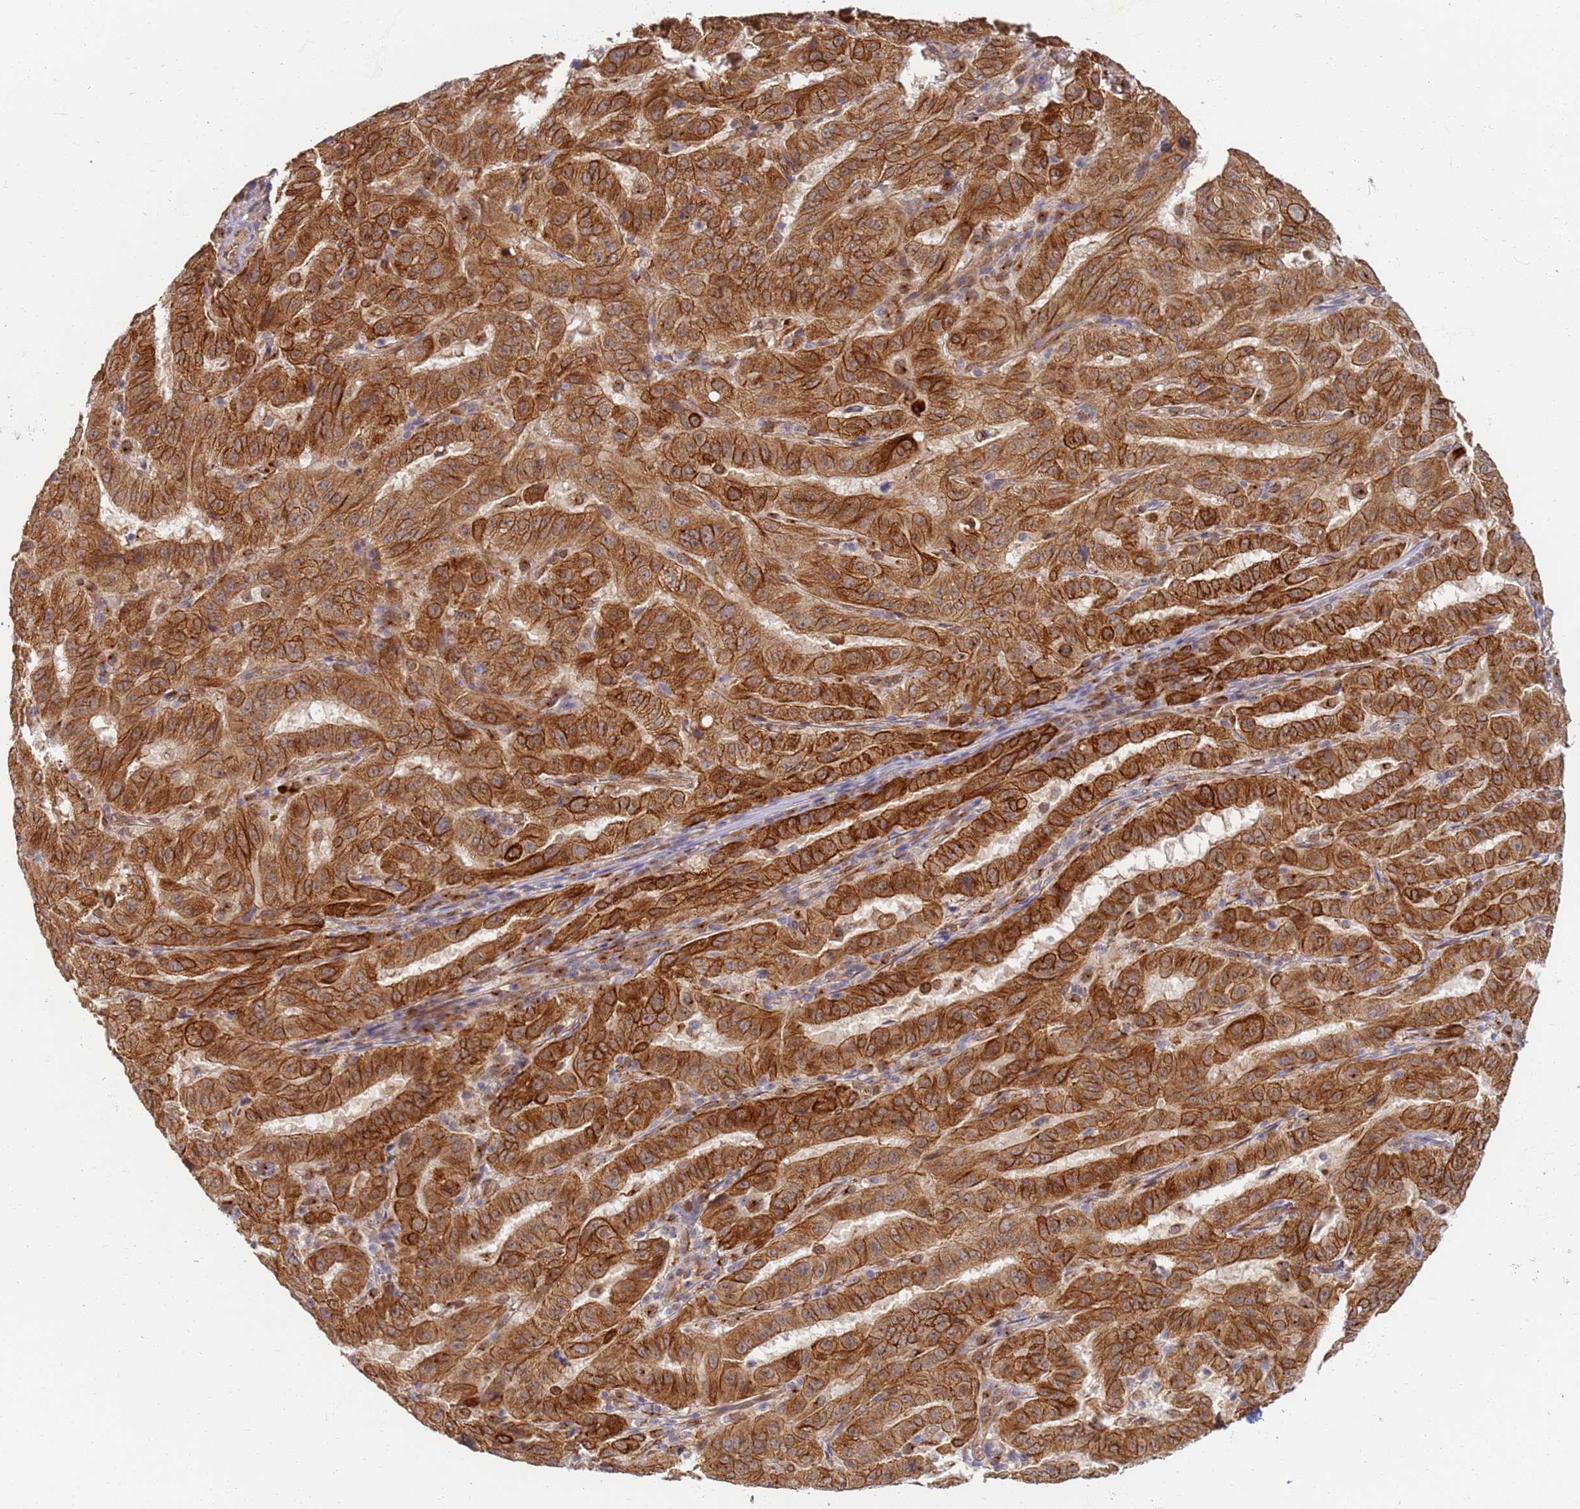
{"staining": {"intensity": "strong", "quantity": ">75%", "location": "cytoplasmic/membranous"}, "tissue": "pancreatic cancer", "cell_type": "Tumor cells", "image_type": "cancer", "snomed": [{"axis": "morphology", "description": "Adenocarcinoma, NOS"}, {"axis": "topography", "description": "Pancreas"}], "caption": "This photomicrograph demonstrates adenocarcinoma (pancreatic) stained with immunohistochemistry to label a protein in brown. The cytoplasmic/membranous of tumor cells show strong positivity for the protein. Nuclei are counter-stained blue.", "gene": "CEP170", "patient": {"sex": "male", "age": 63}}